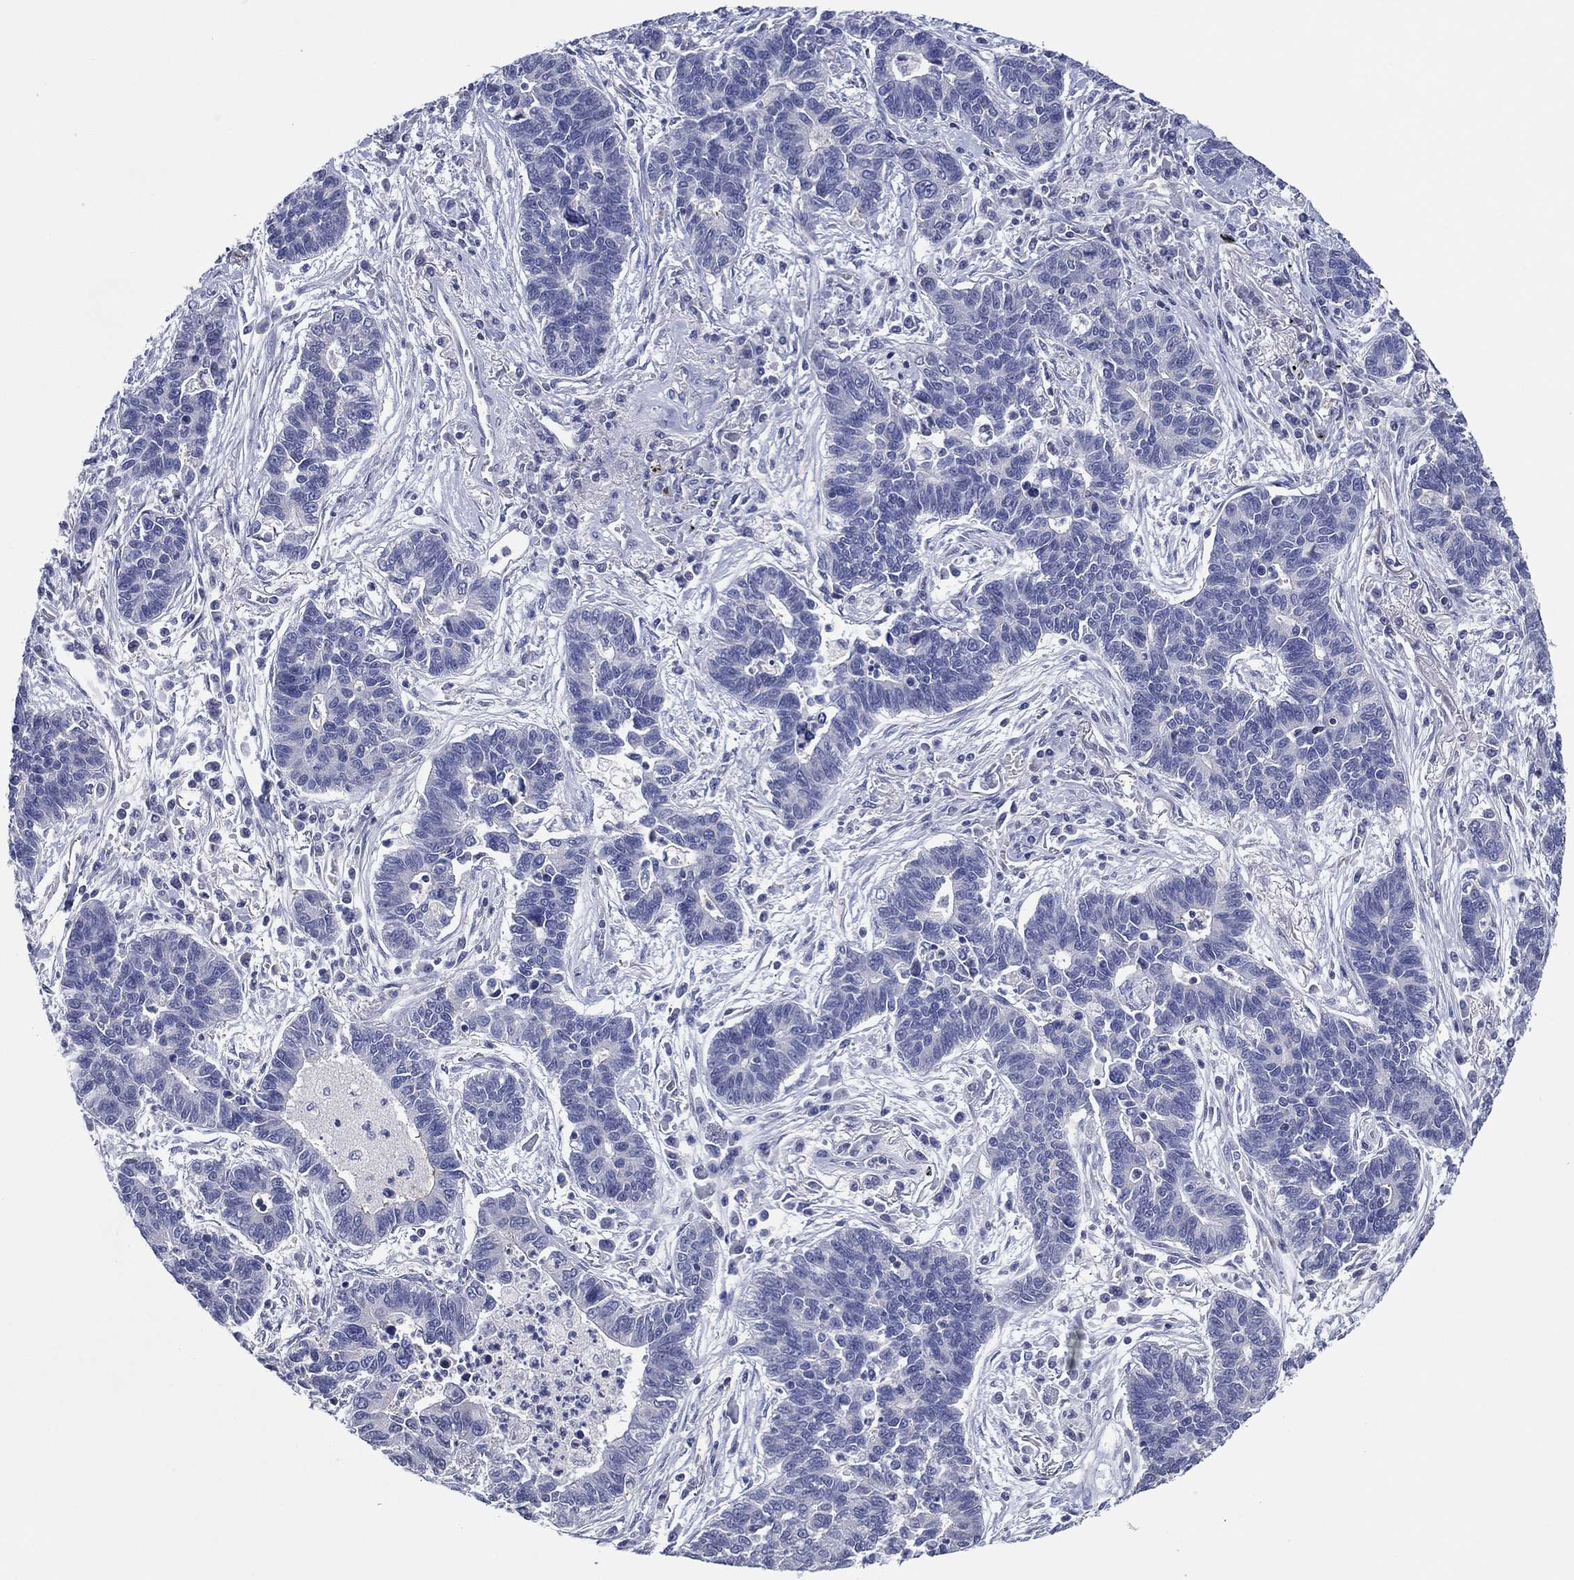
{"staining": {"intensity": "negative", "quantity": "none", "location": "none"}, "tissue": "lung cancer", "cell_type": "Tumor cells", "image_type": "cancer", "snomed": [{"axis": "morphology", "description": "Adenocarcinoma, NOS"}, {"axis": "topography", "description": "Lung"}], "caption": "High magnification brightfield microscopy of lung adenocarcinoma stained with DAB (brown) and counterstained with hematoxylin (blue): tumor cells show no significant expression.", "gene": "TRIM31", "patient": {"sex": "female", "age": 57}}